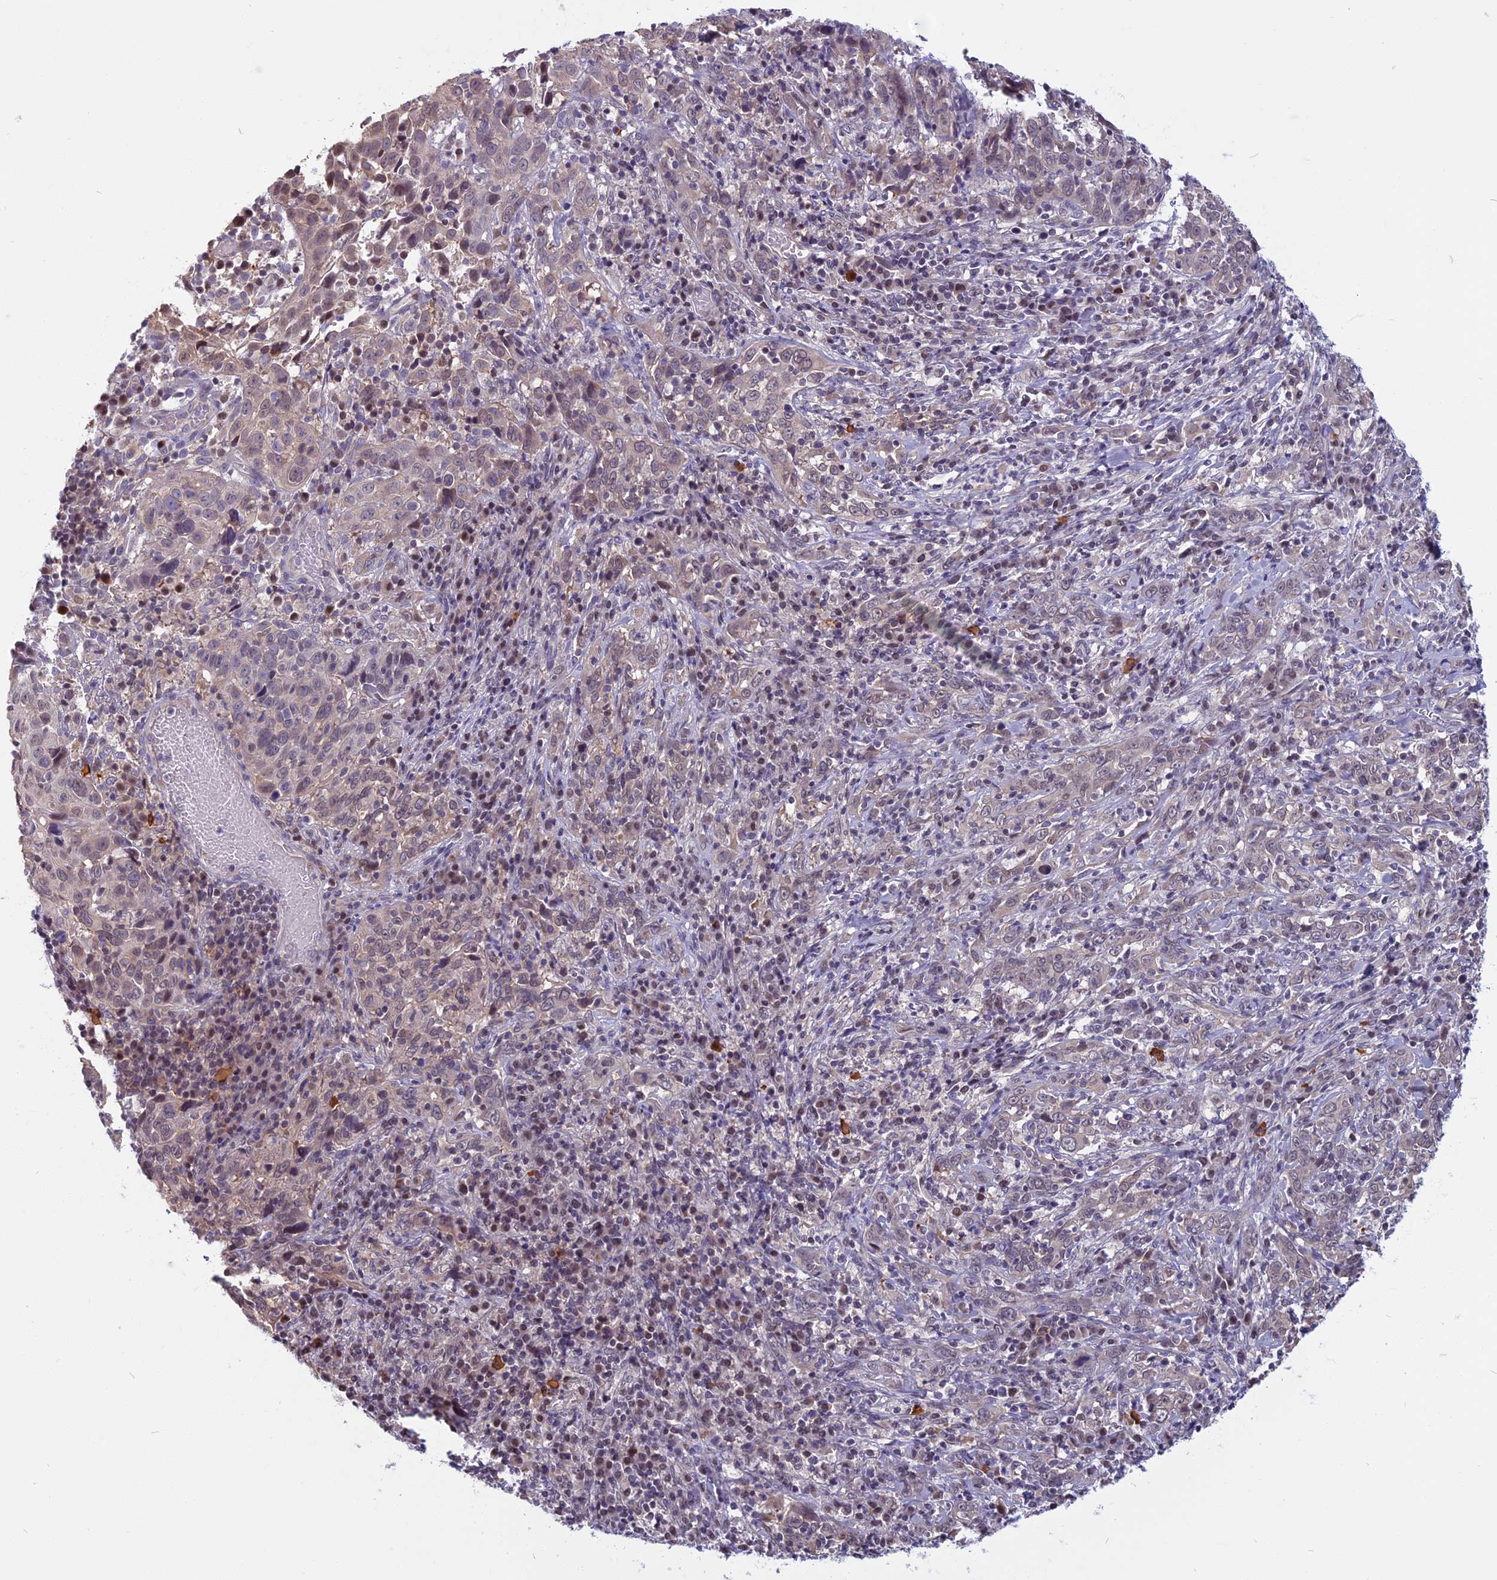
{"staining": {"intensity": "negative", "quantity": "none", "location": "none"}, "tissue": "cervical cancer", "cell_type": "Tumor cells", "image_type": "cancer", "snomed": [{"axis": "morphology", "description": "Squamous cell carcinoma, NOS"}, {"axis": "topography", "description": "Cervix"}], "caption": "Cervical squamous cell carcinoma was stained to show a protein in brown. There is no significant positivity in tumor cells.", "gene": "CCDC113", "patient": {"sex": "female", "age": 46}}